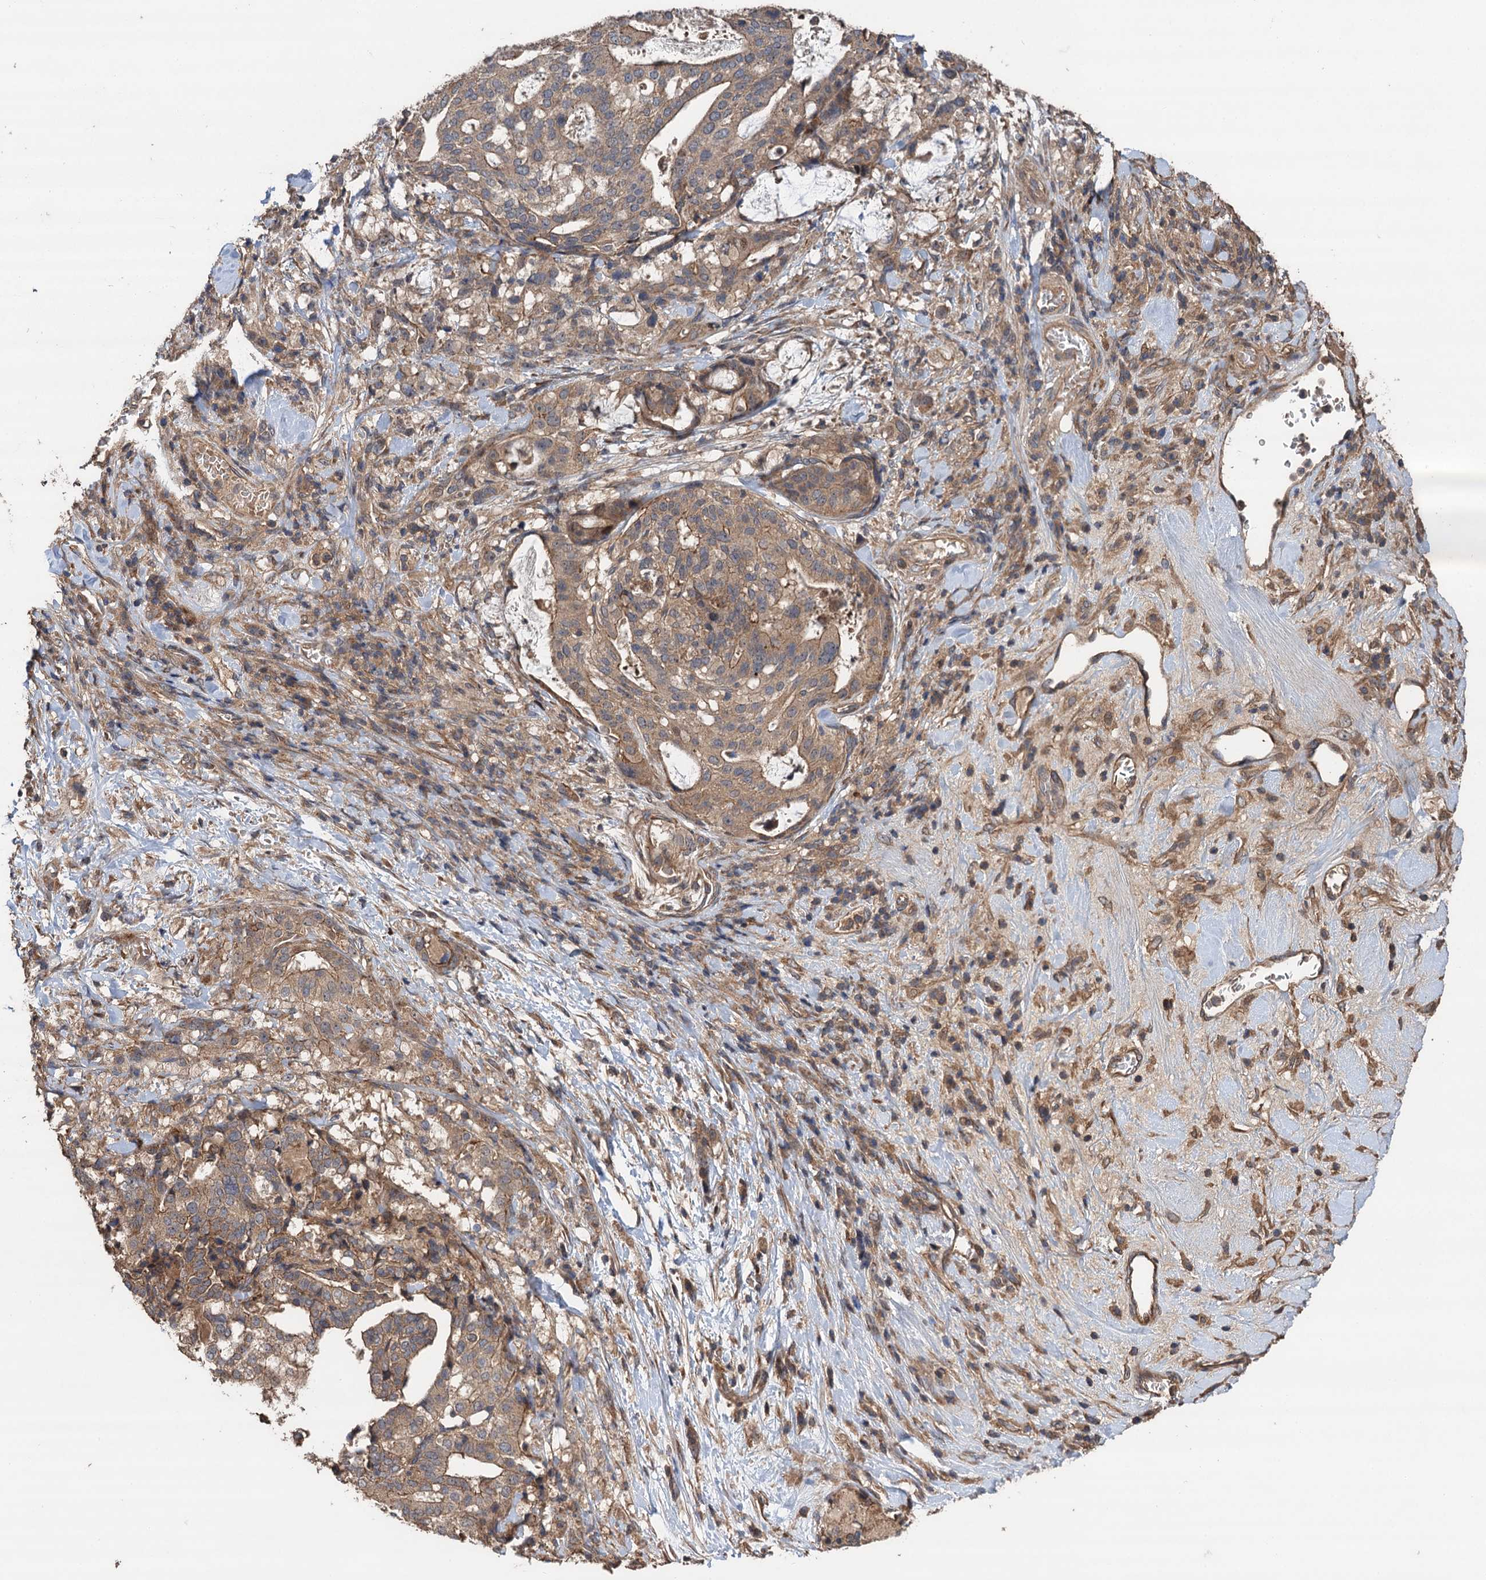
{"staining": {"intensity": "weak", "quantity": ">75%", "location": "cytoplasmic/membranous"}, "tissue": "stomach cancer", "cell_type": "Tumor cells", "image_type": "cancer", "snomed": [{"axis": "morphology", "description": "Adenocarcinoma, NOS"}, {"axis": "topography", "description": "Stomach"}], "caption": "High-magnification brightfield microscopy of stomach cancer (adenocarcinoma) stained with DAB (3,3'-diaminobenzidine) (brown) and counterstained with hematoxylin (blue). tumor cells exhibit weak cytoplasmic/membranous expression is present in approximately>75% of cells. The staining was performed using DAB (3,3'-diaminobenzidine), with brown indicating positive protein expression. Nuclei are stained blue with hematoxylin.", "gene": "TMEM39B", "patient": {"sex": "male", "age": 48}}